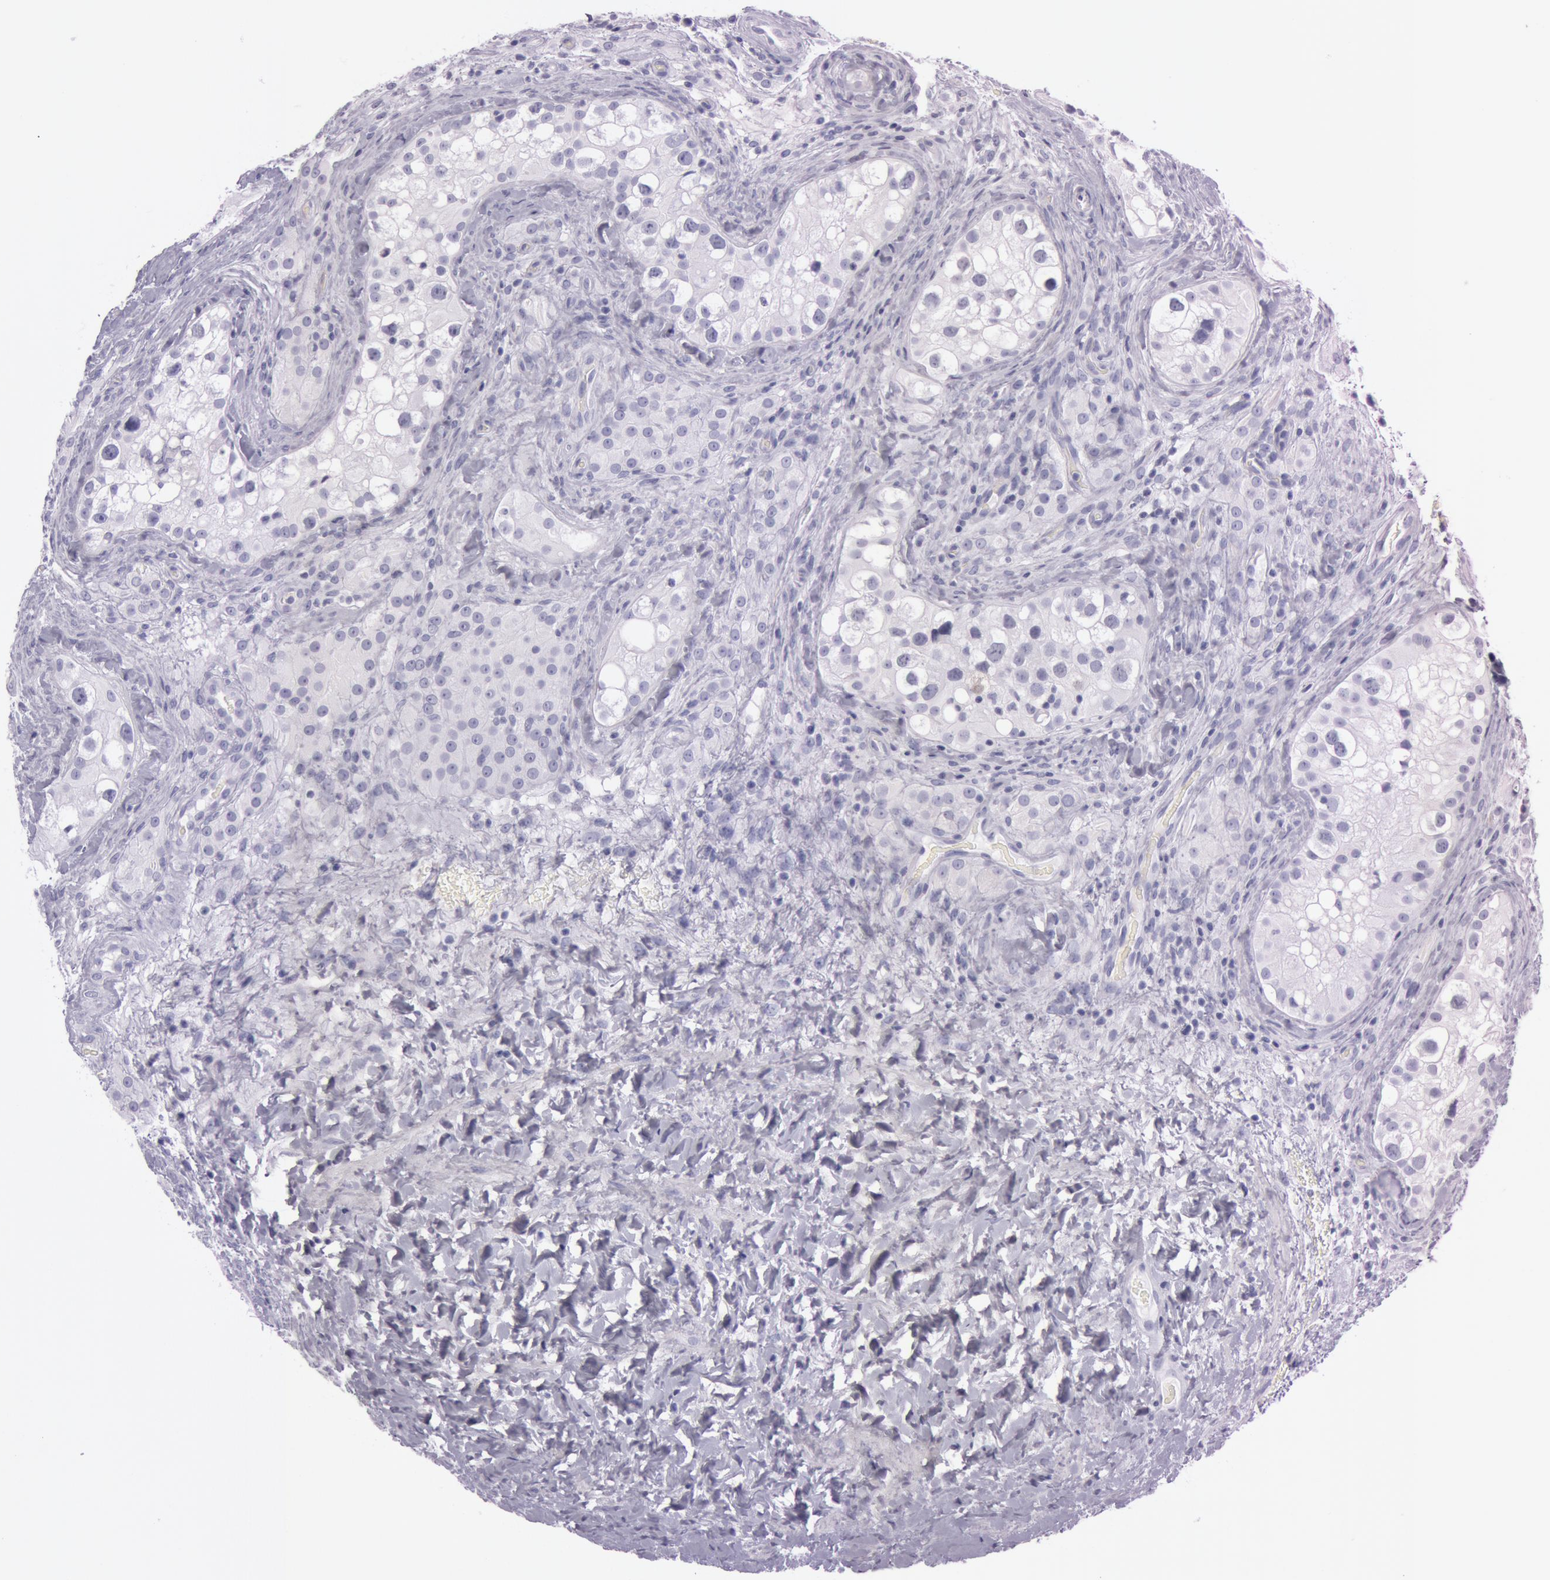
{"staining": {"intensity": "negative", "quantity": "none", "location": "none"}, "tissue": "testis cancer", "cell_type": "Tumor cells", "image_type": "cancer", "snomed": [{"axis": "morphology", "description": "Carcinoma, Embryonal, NOS"}, {"axis": "topography", "description": "Testis"}], "caption": "Human testis cancer (embryonal carcinoma) stained for a protein using immunohistochemistry reveals no staining in tumor cells.", "gene": "S100A7", "patient": {"sex": "male", "age": 31}}